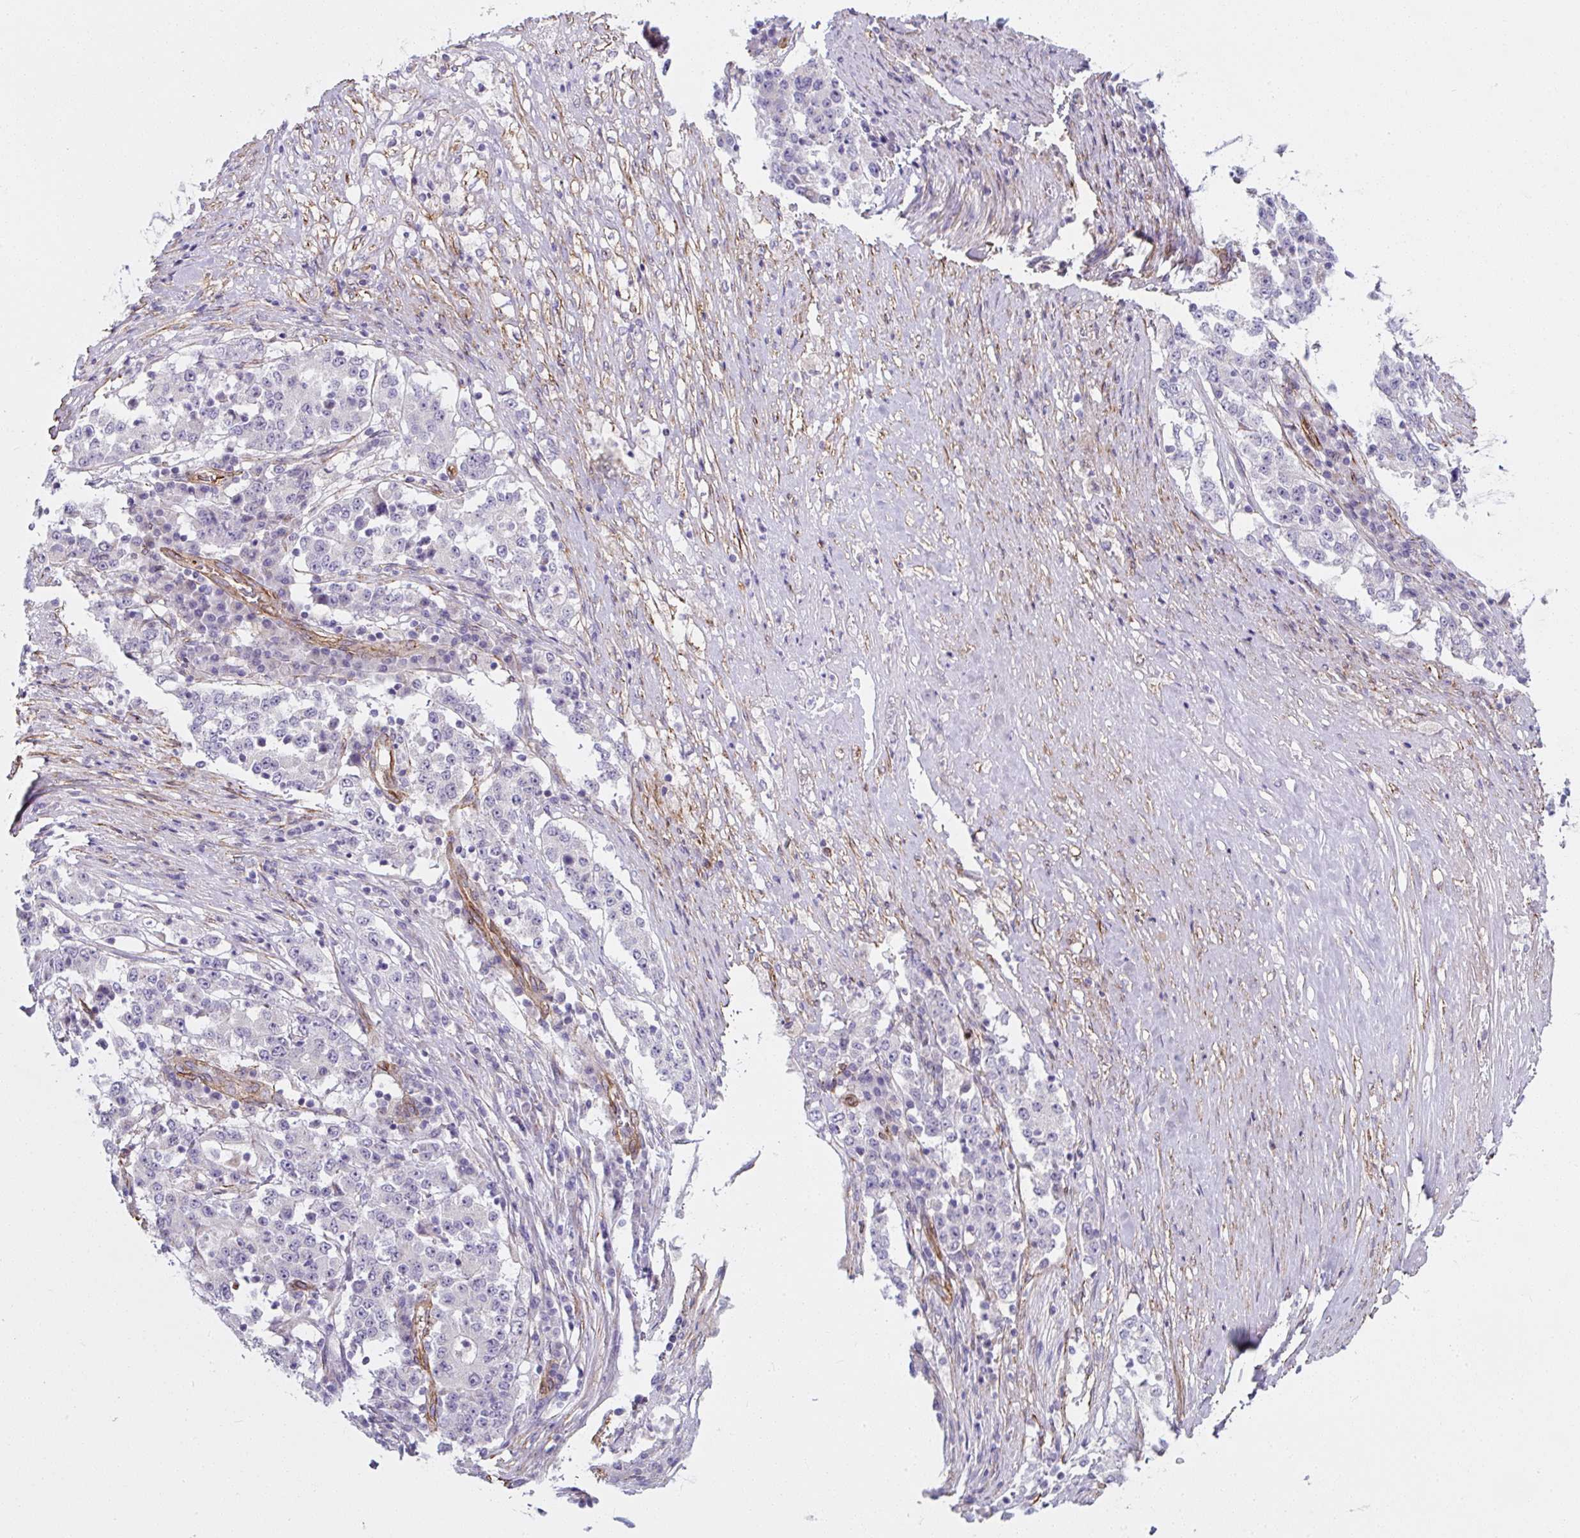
{"staining": {"intensity": "negative", "quantity": "none", "location": "none"}, "tissue": "stomach cancer", "cell_type": "Tumor cells", "image_type": "cancer", "snomed": [{"axis": "morphology", "description": "Adenocarcinoma, NOS"}, {"axis": "topography", "description": "Stomach"}], "caption": "Histopathology image shows no protein expression in tumor cells of adenocarcinoma (stomach) tissue.", "gene": "ANKUB1", "patient": {"sex": "male", "age": 59}}